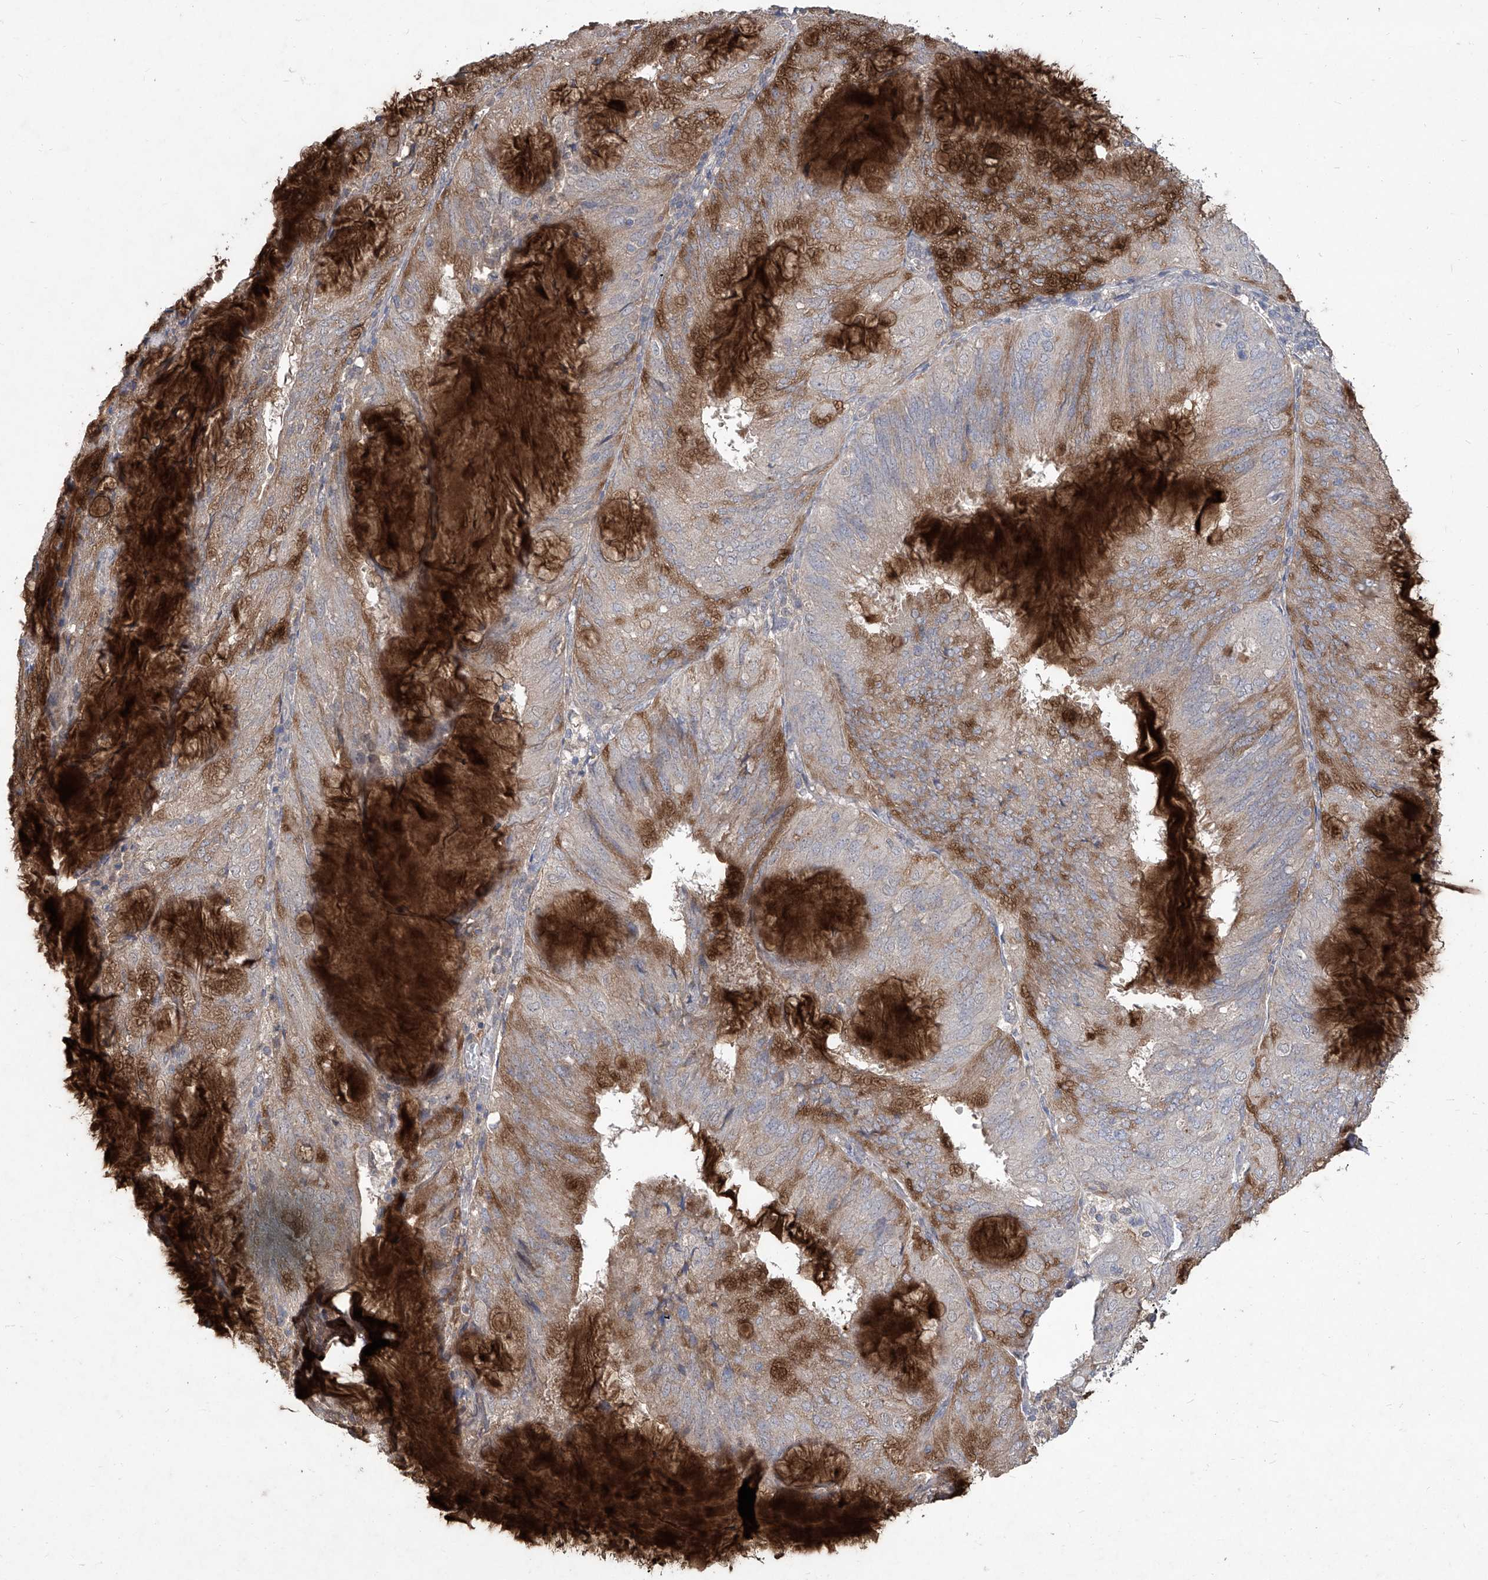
{"staining": {"intensity": "moderate", "quantity": "<25%", "location": "cytoplasmic/membranous"}, "tissue": "endometrial cancer", "cell_type": "Tumor cells", "image_type": "cancer", "snomed": [{"axis": "morphology", "description": "Adenocarcinoma, NOS"}, {"axis": "topography", "description": "Endometrium"}], "caption": "Protein staining displays moderate cytoplasmic/membranous staining in approximately <25% of tumor cells in endometrial cancer.", "gene": "TXNIP", "patient": {"sex": "female", "age": 81}}